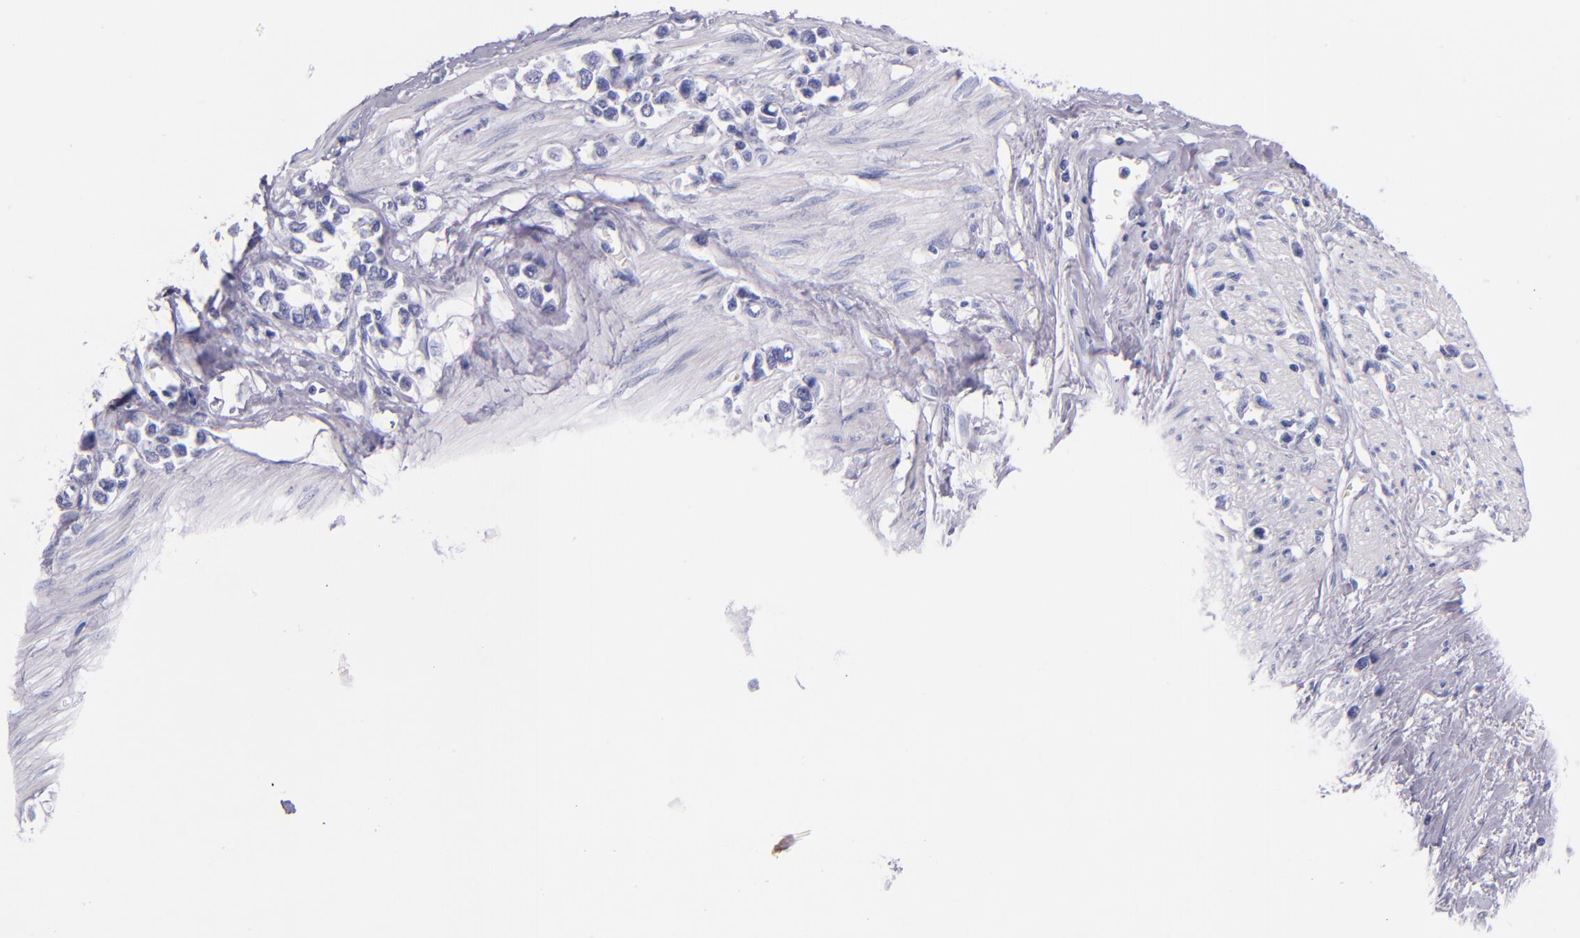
{"staining": {"intensity": "negative", "quantity": "none", "location": "none"}, "tissue": "stomach cancer", "cell_type": "Tumor cells", "image_type": "cancer", "snomed": [{"axis": "morphology", "description": "Adenocarcinoma, NOS"}, {"axis": "topography", "description": "Stomach, upper"}], "caption": "IHC micrograph of neoplastic tissue: human adenocarcinoma (stomach) stained with DAB displays no significant protein expression in tumor cells.", "gene": "IRF4", "patient": {"sex": "male", "age": 76}}